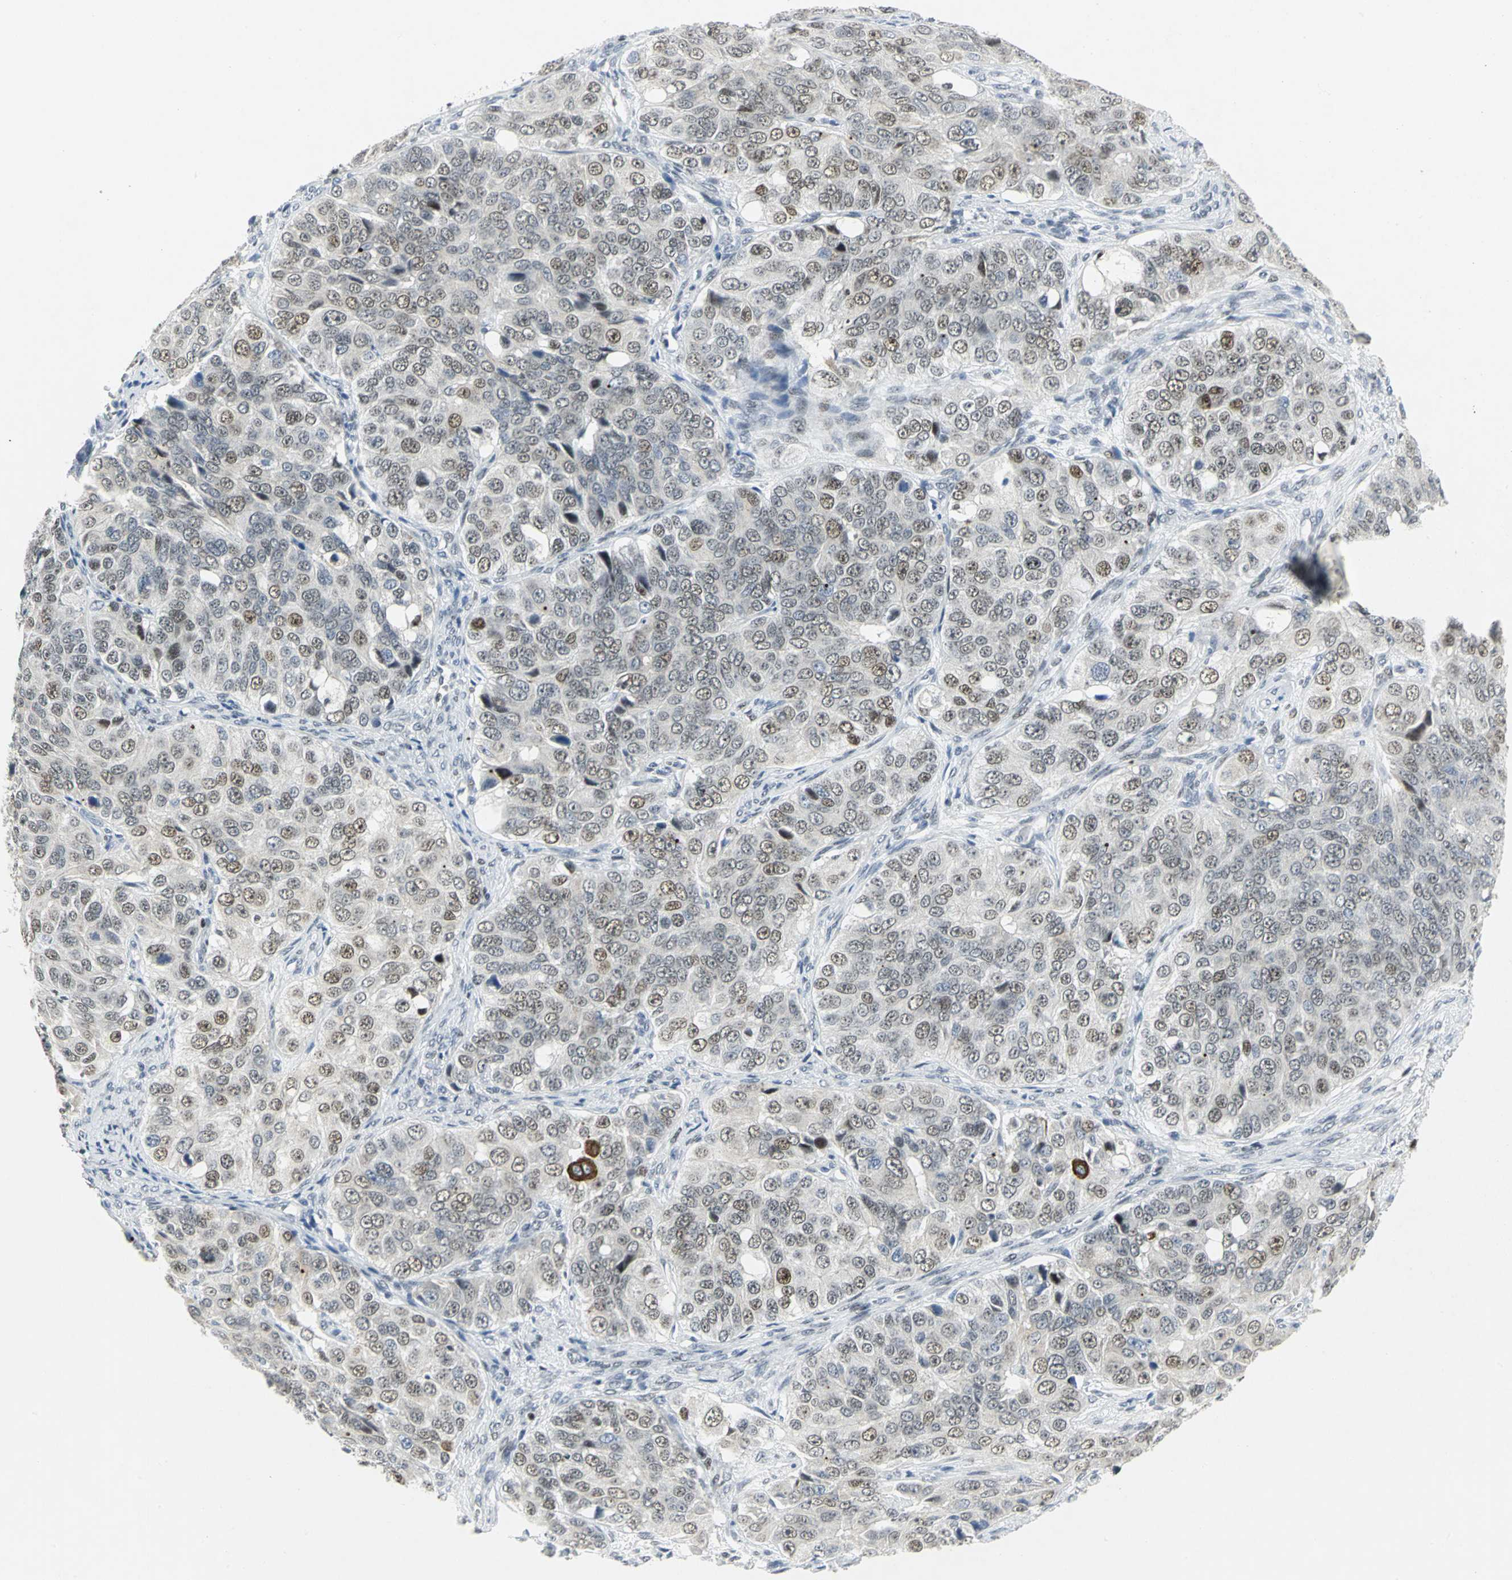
{"staining": {"intensity": "moderate", "quantity": "25%-75%", "location": "nuclear"}, "tissue": "ovarian cancer", "cell_type": "Tumor cells", "image_type": "cancer", "snomed": [{"axis": "morphology", "description": "Carcinoma, endometroid"}, {"axis": "topography", "description": "Ovary"}], "caption": "Immunohistochemical staining of ovarian cancer (endometroid carcinoma) exhibits moderate nuclear protein expression in about 25%-75% of tumor cells. Using DAB (brown) and hematoxylin (blue) stains, captured at high magnification using brightfield microscopy.", "gene": "RPA1", "patient": {"sex": "female", "age": 51}}